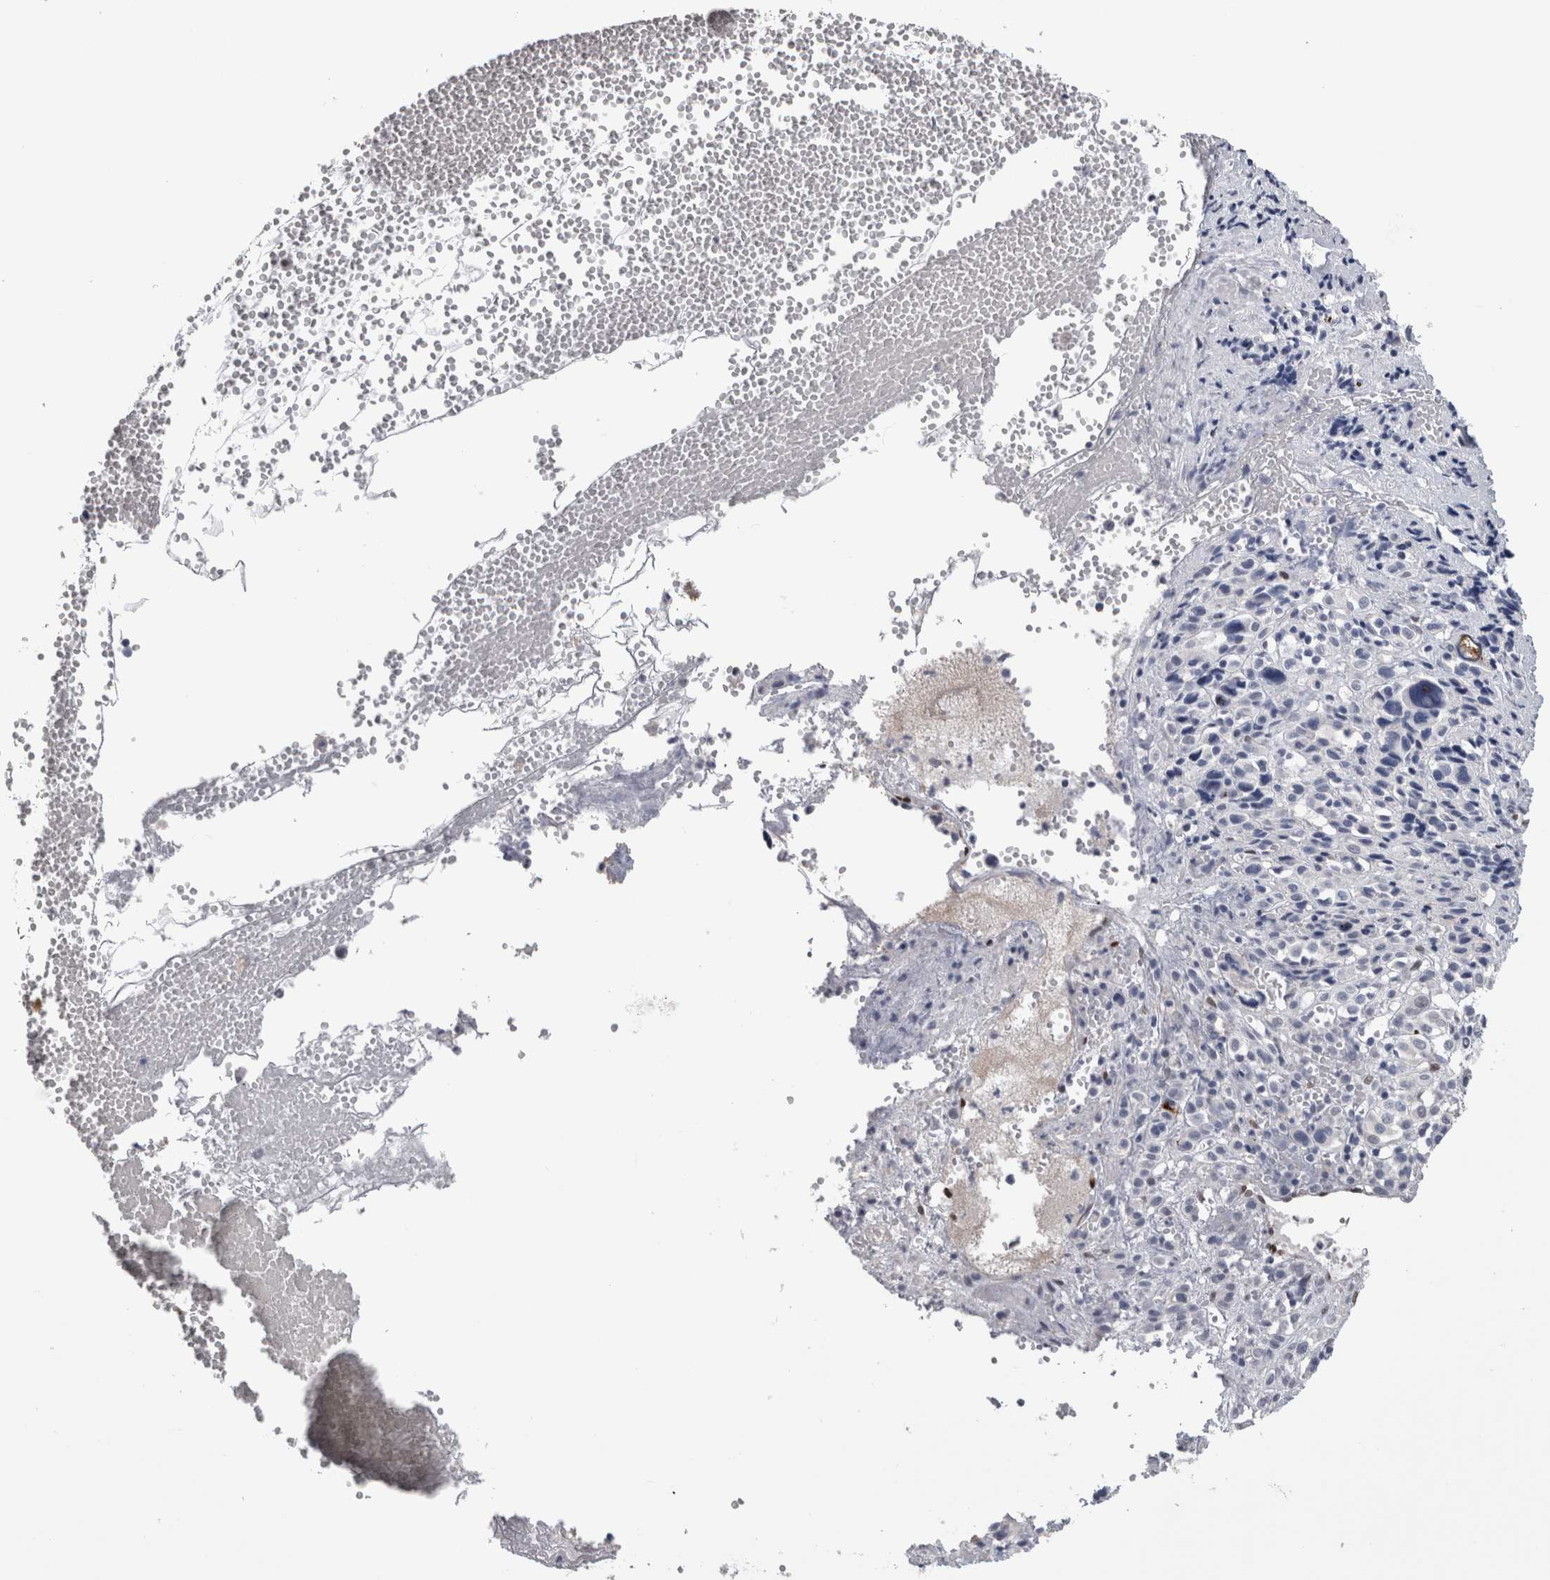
{"staining": {"intensity": "negative", "quantity": "none", "location": "none"}, "tissue": "melanoma", "cell_type": "Tumor cells", "image_type": "cancer", "snomed": [{"axis": "morphology", "description": "Malignant melanoma, Metastatic site"}, {"axis": "topography", "description": "Skin"}], "caption": "Tumor cells are negative for protein expression in human melanoma.", "gene": "IL33", "patient": {"sex": "female", "age": 74}}